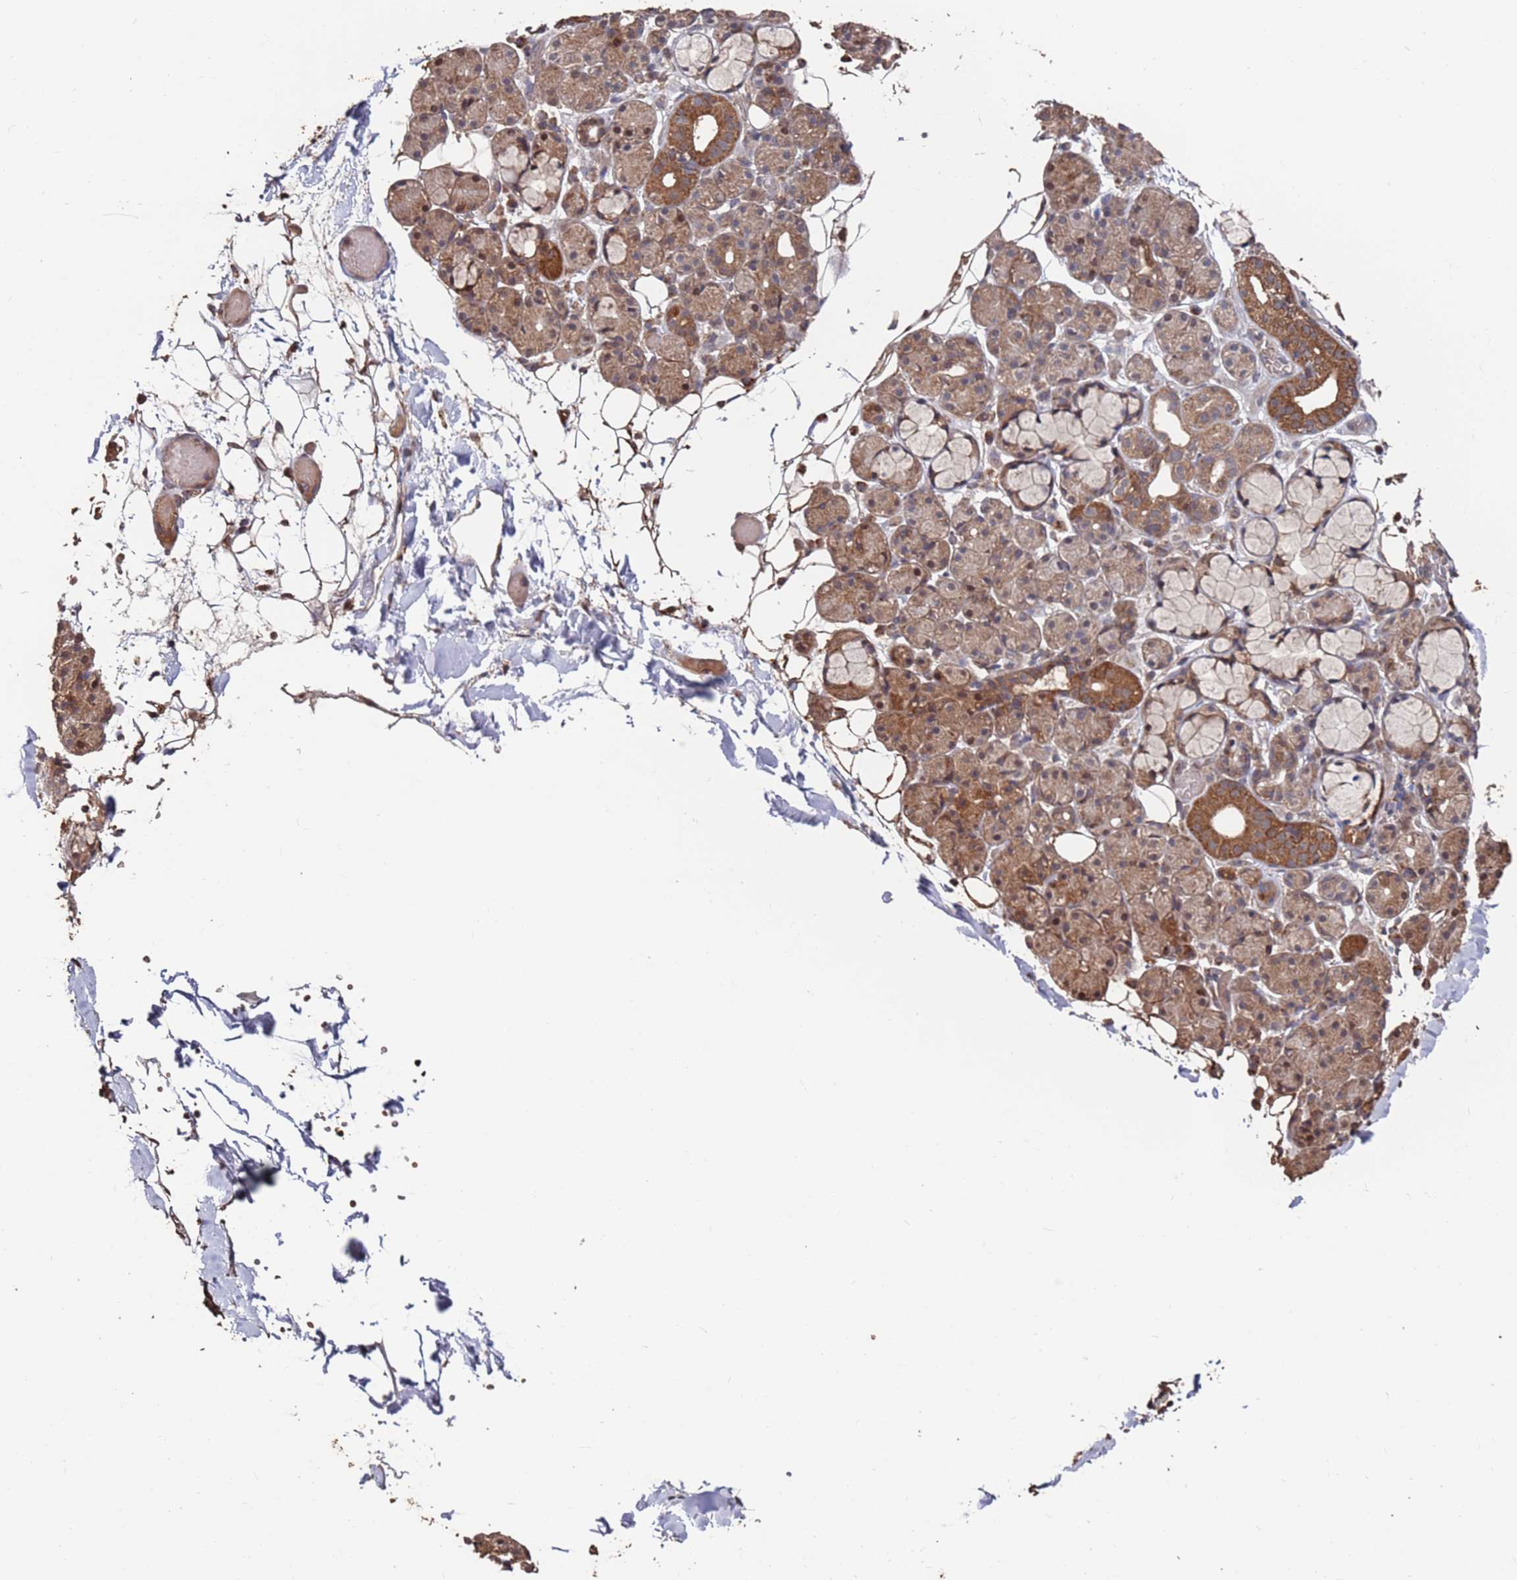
{"staining": {"intensity": "moderate", "quantity": "25%-75%", "location": "cytoplasmic/membranous"}, "tissue": "salivary gland", "cell_type": "Glandular cells", "image_type": "normal", "snomed": [{"axis": "morphology", "description": "Normal tissue, NOS"}, {"axis": "topography", "description": "Salivary gland"}], "caption": "Benign salivary gland displays moderate cytoplasmic/membranous expression in approximately 25%-75% of glandular cells.", "gene": "PRR7", "patient": {"sex": "male", "age": 63}}